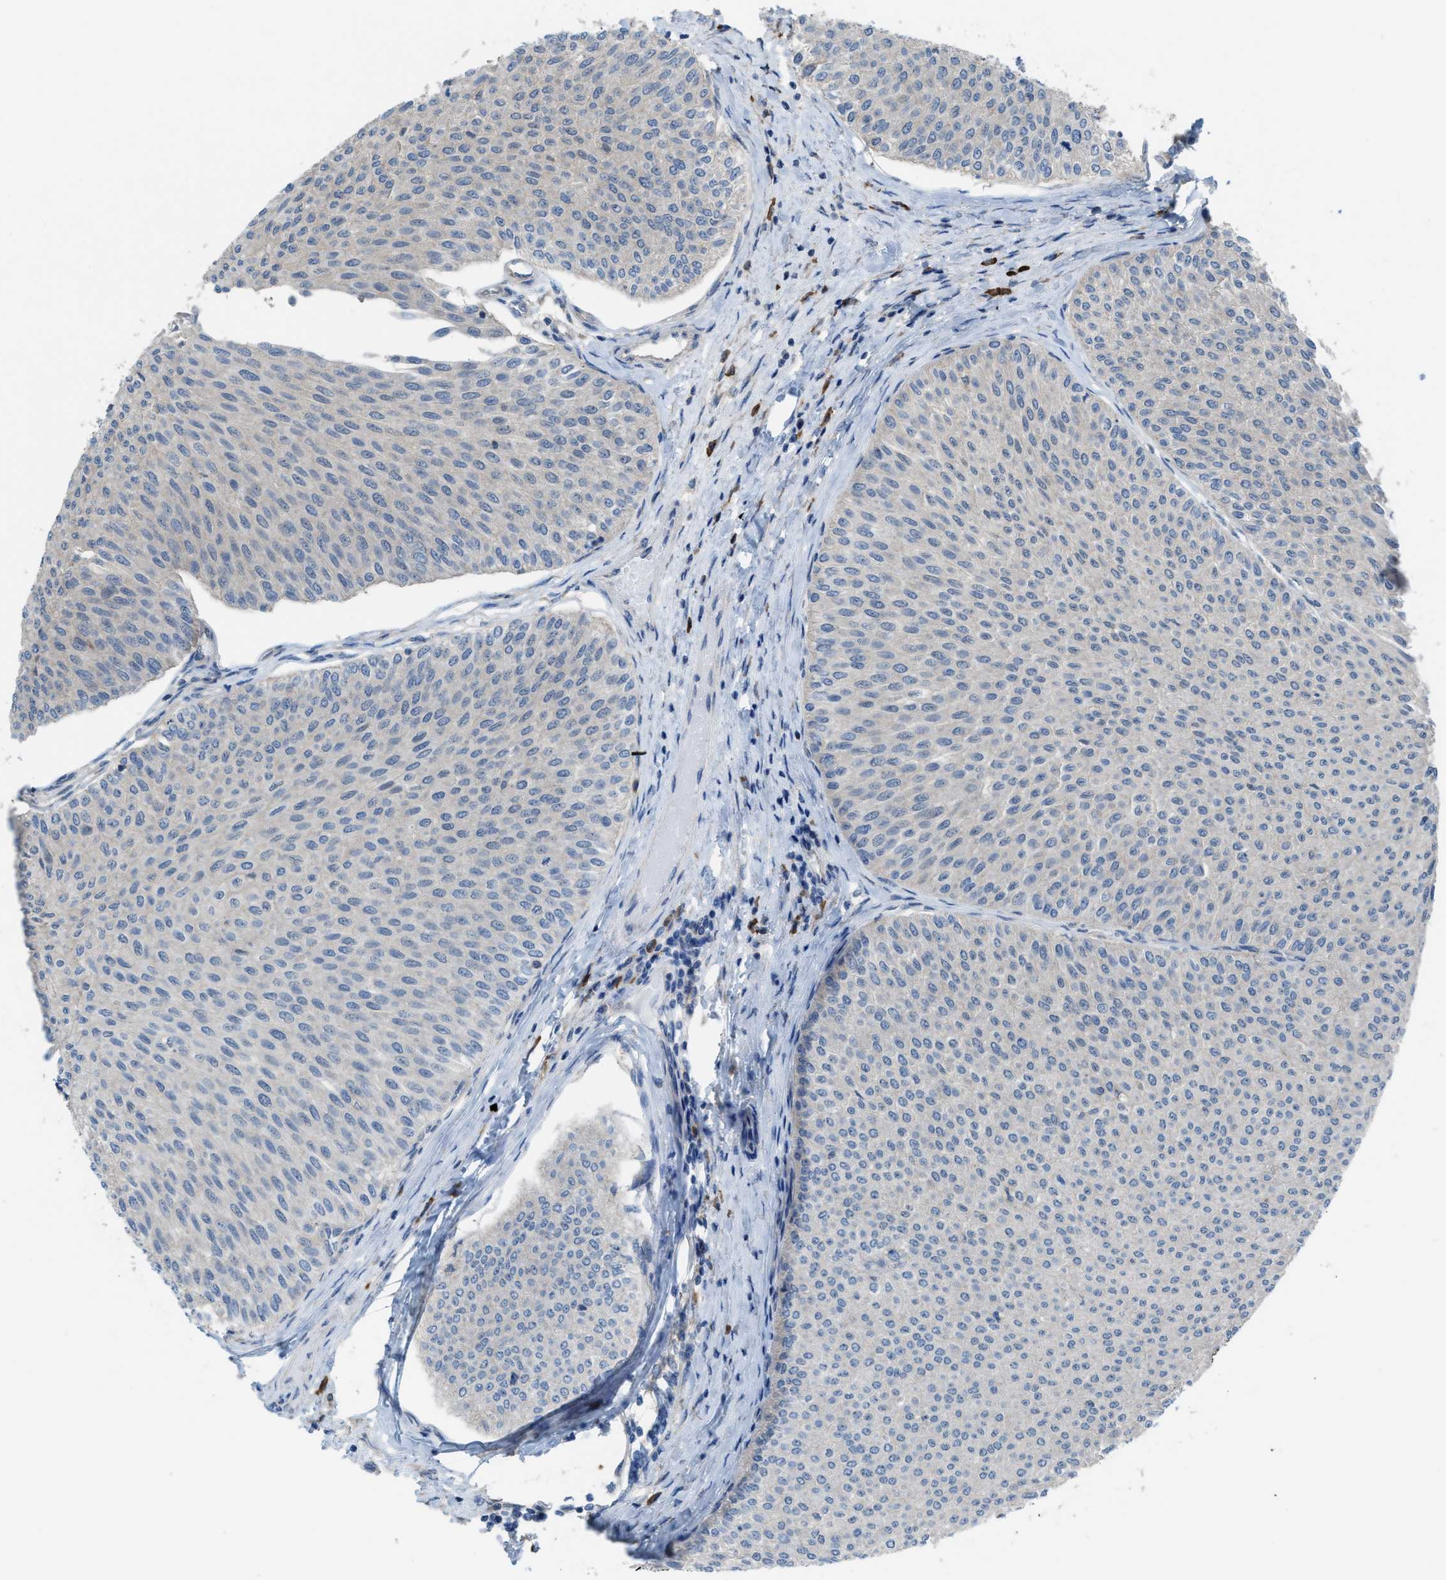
{"staining": {"intensity": "weak", "quantity": "<25%", "location": "cytoplasmic/membranous"}, "tissue": "urothelial cancer", "cell_type": "Tumor cells", "image_type": "cancer", "snomed": [{"axis": "morphology", "description": "Urothelial carcinoma, Low grade"}, {"axis": "topography", "description": "Urinary bladder"}], "caption": "The histopathology image shows no significant expression in tumor cells of urothelial carcinoma (low-grade).", "gene": "PLAA", "patient": {"sex": "male", "age": 78}}